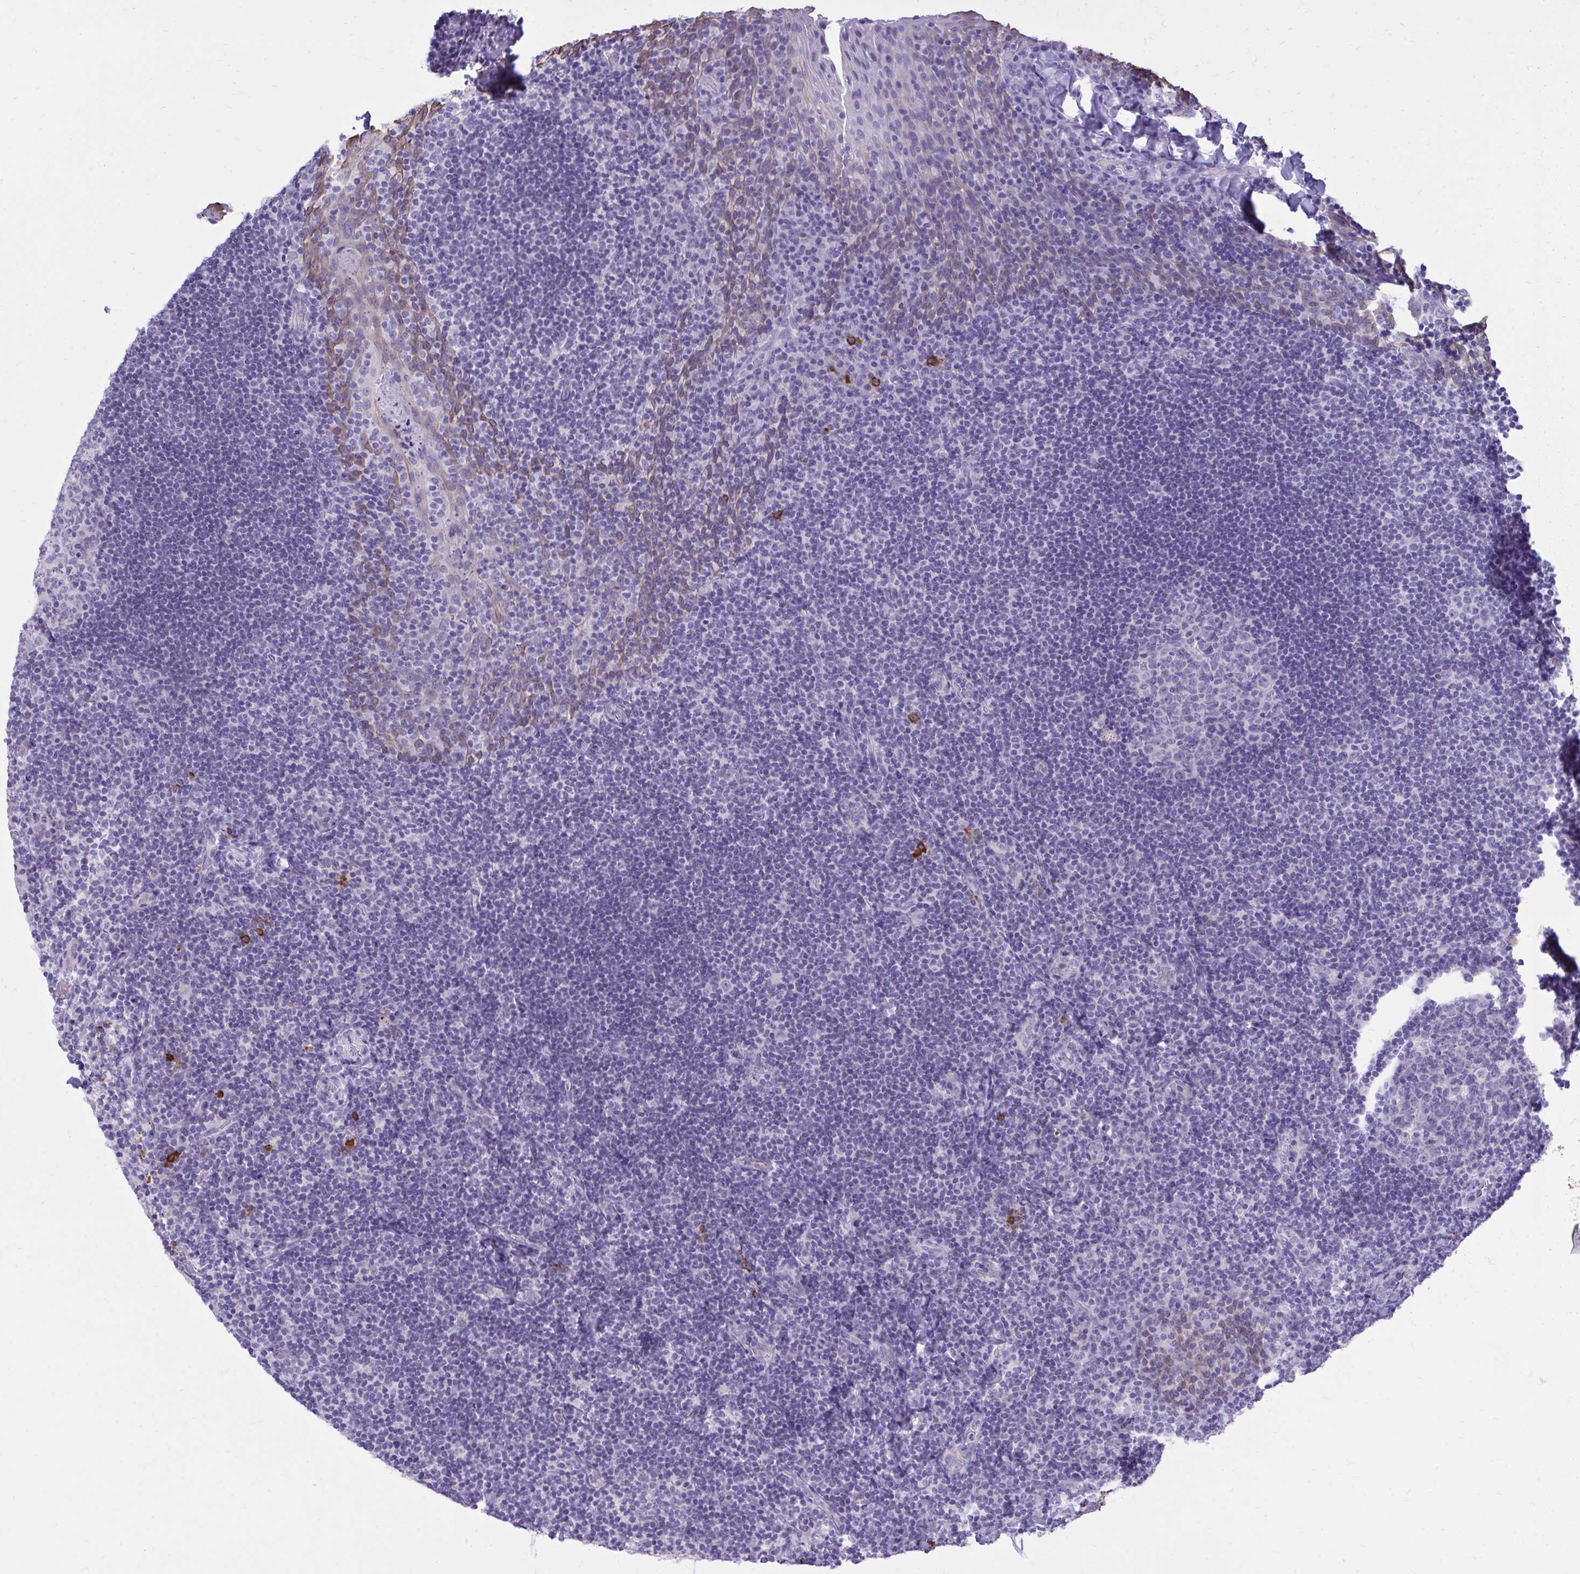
{"staining": {"intensity": "negative", "quantity": "none", "location": "none"}, "tissue": "tonsil", "cell_type": "Germinal center cells", "image_type": "normal", "snomed": [{"axis": "morphology", "description": "Normal tissue, NOS"}, {"axis": "topography", "description": "Tonsil"}], "caption": "Immunohistochemical staining of normal human tonsil exhibits no significant positivity in germinal center cells. (DAB immunohistochemistry (IHC) visualized using brightfield microscopy, high magnification).", "gene": "PSD", "patient": {"sex": "male", "age": 17}}